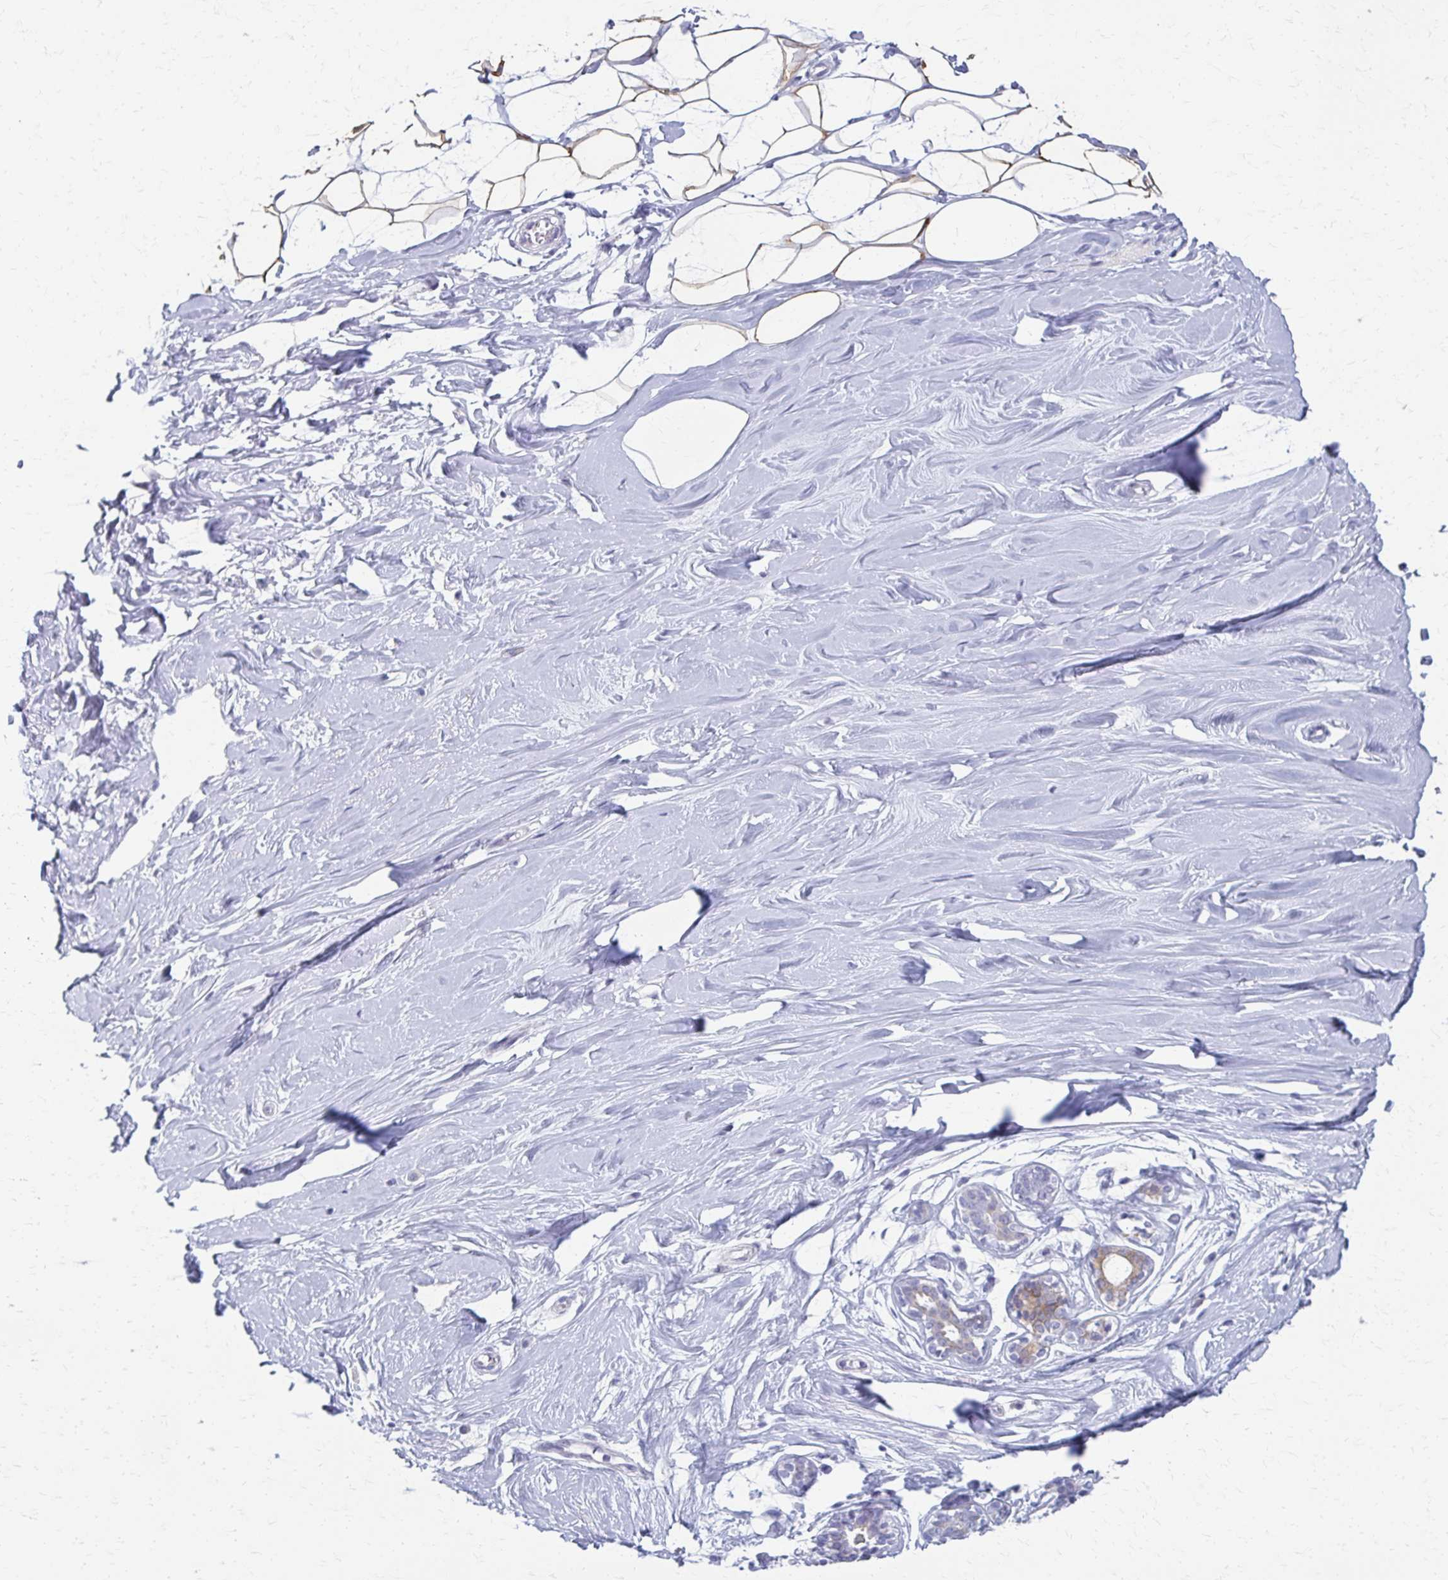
{"staining": {"intensity": "moderate", "quantity": ">75%", "location": "cytoplasmic/membranous"}, "tissue": "breast", "cell_type": "Adipocytes", "image_type": "normal", "snomed": [{"axis": "morphology", "description": "Normal tissue, NOS"}, {"axis": "topography", "description": "Breast"}], "caption": "Unremarkable breast reveals moderate cytoplasmic/membranous positivity in approximately >75% of adipocytes, visualized by immunohistochemistry. The protein is shown in brown color, while the nuclei are stained blue.", "gene": "CYB5A", "patient": {"sex": "female", "age": 27}}